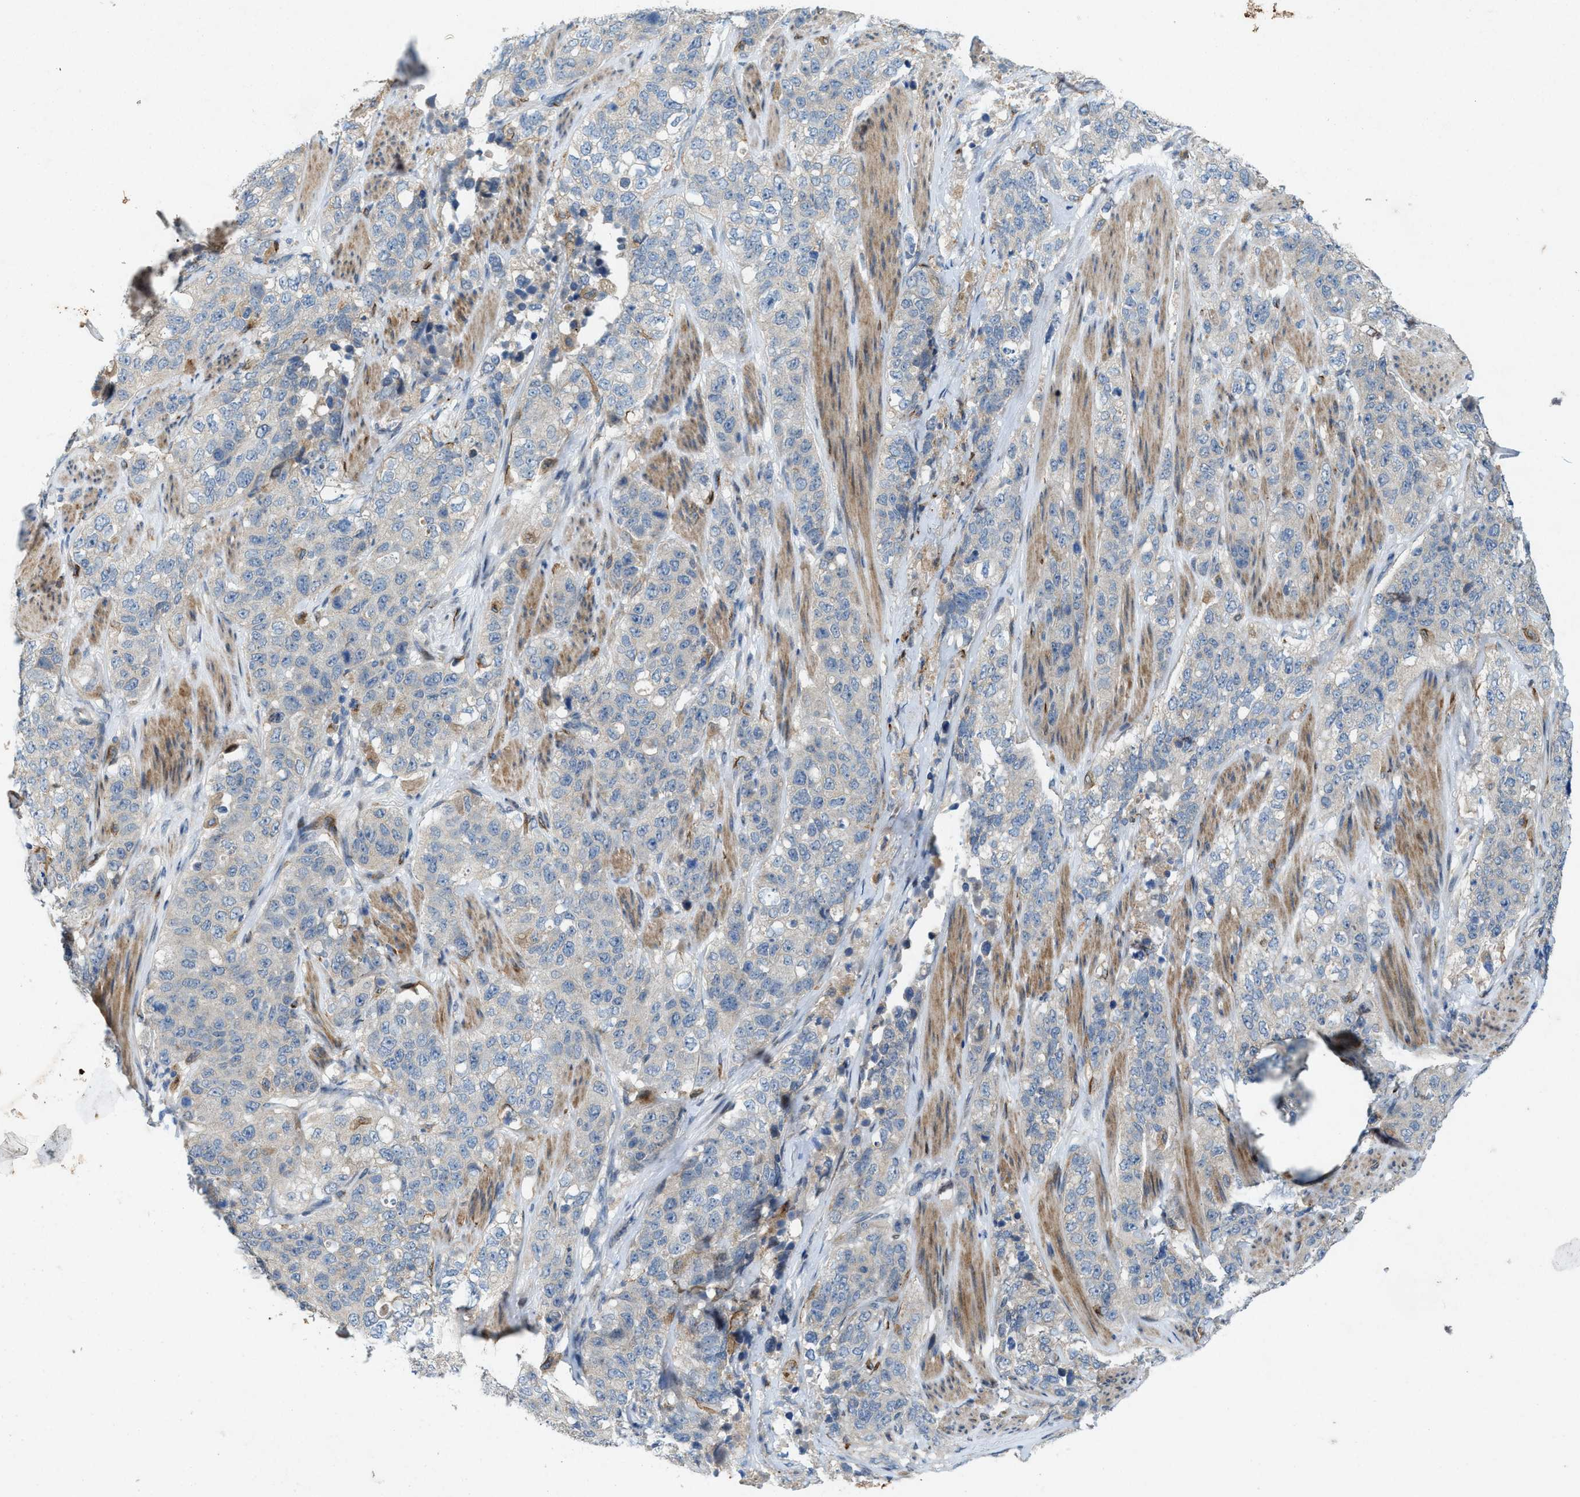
{"staining": {"intensity": "negative", "quantity": "none", "location": "none"}, "tissue": "stomach cancer", "cell_type": "Tumor cells", "image_type": "cancer", "snomed": [{"axis": "morphology", "description": "Adenocarcinoma, NOS"}, {"axis": "topography", "description": "Stomach"}], "caption": "There is no significant expression in tumor cells of stomach adenocarcinoma.", "gene": "URGCP", "patient": {"sex": "male", "age": 48}}